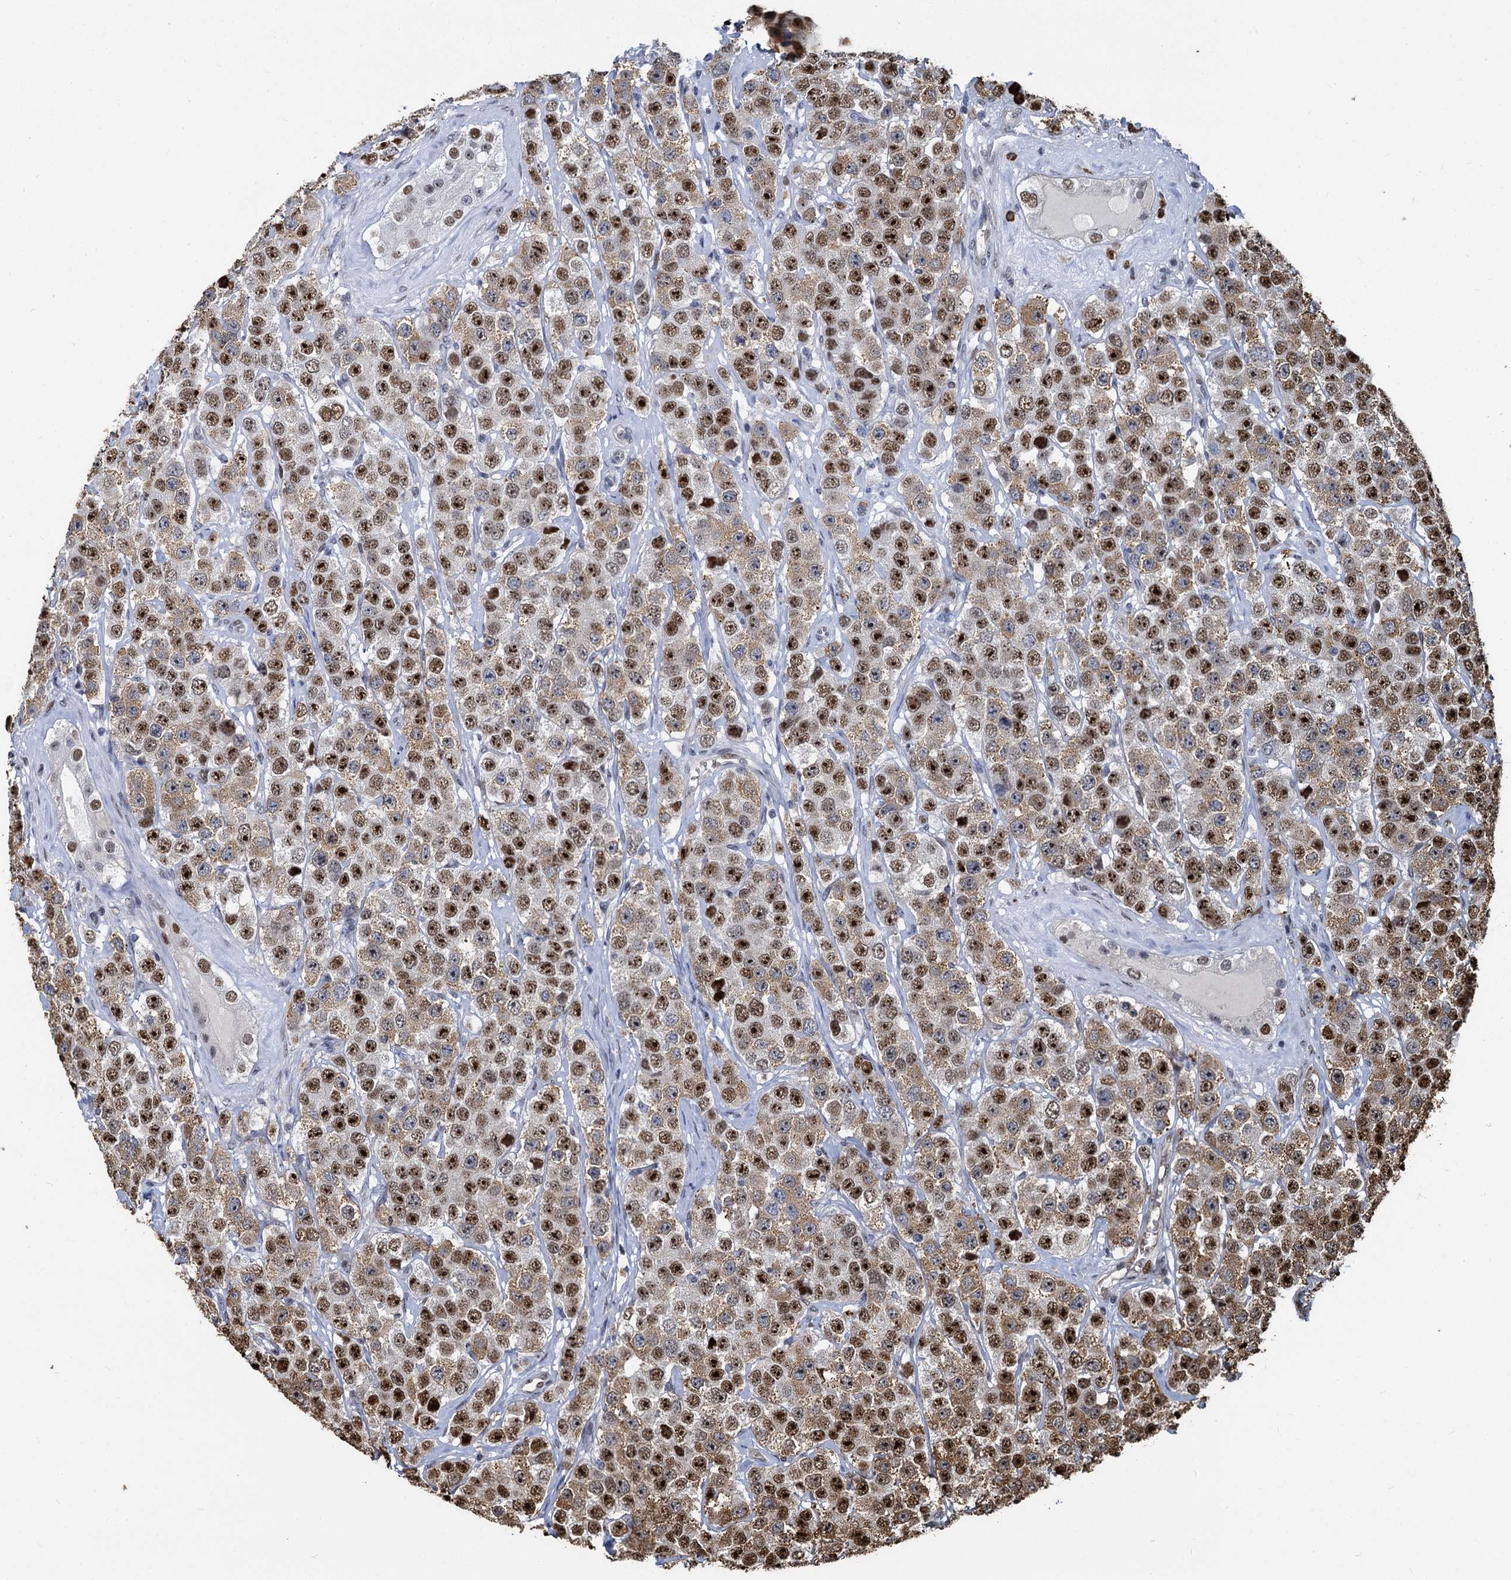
{"staining": {"intensity": "moderate", "quantity": ">75%", "location": "nuclear"}, "tissue": "testis cancer", "cell_type": "Tumor cells", "image_type": "cancer", "snomed": [{"axis": "morphology", "description": "Seminoma, NOS"}, {"axis": "topography", "description": "Testis"}], "caption": "A photomicrograph showing moderate nuclear positivity in about >75% of tumor cells in testis cancer, as visualized by brown immunohistochemical staining.", "gene": "ANKRD49", "patient": {"sex": "male", "age": 28}}